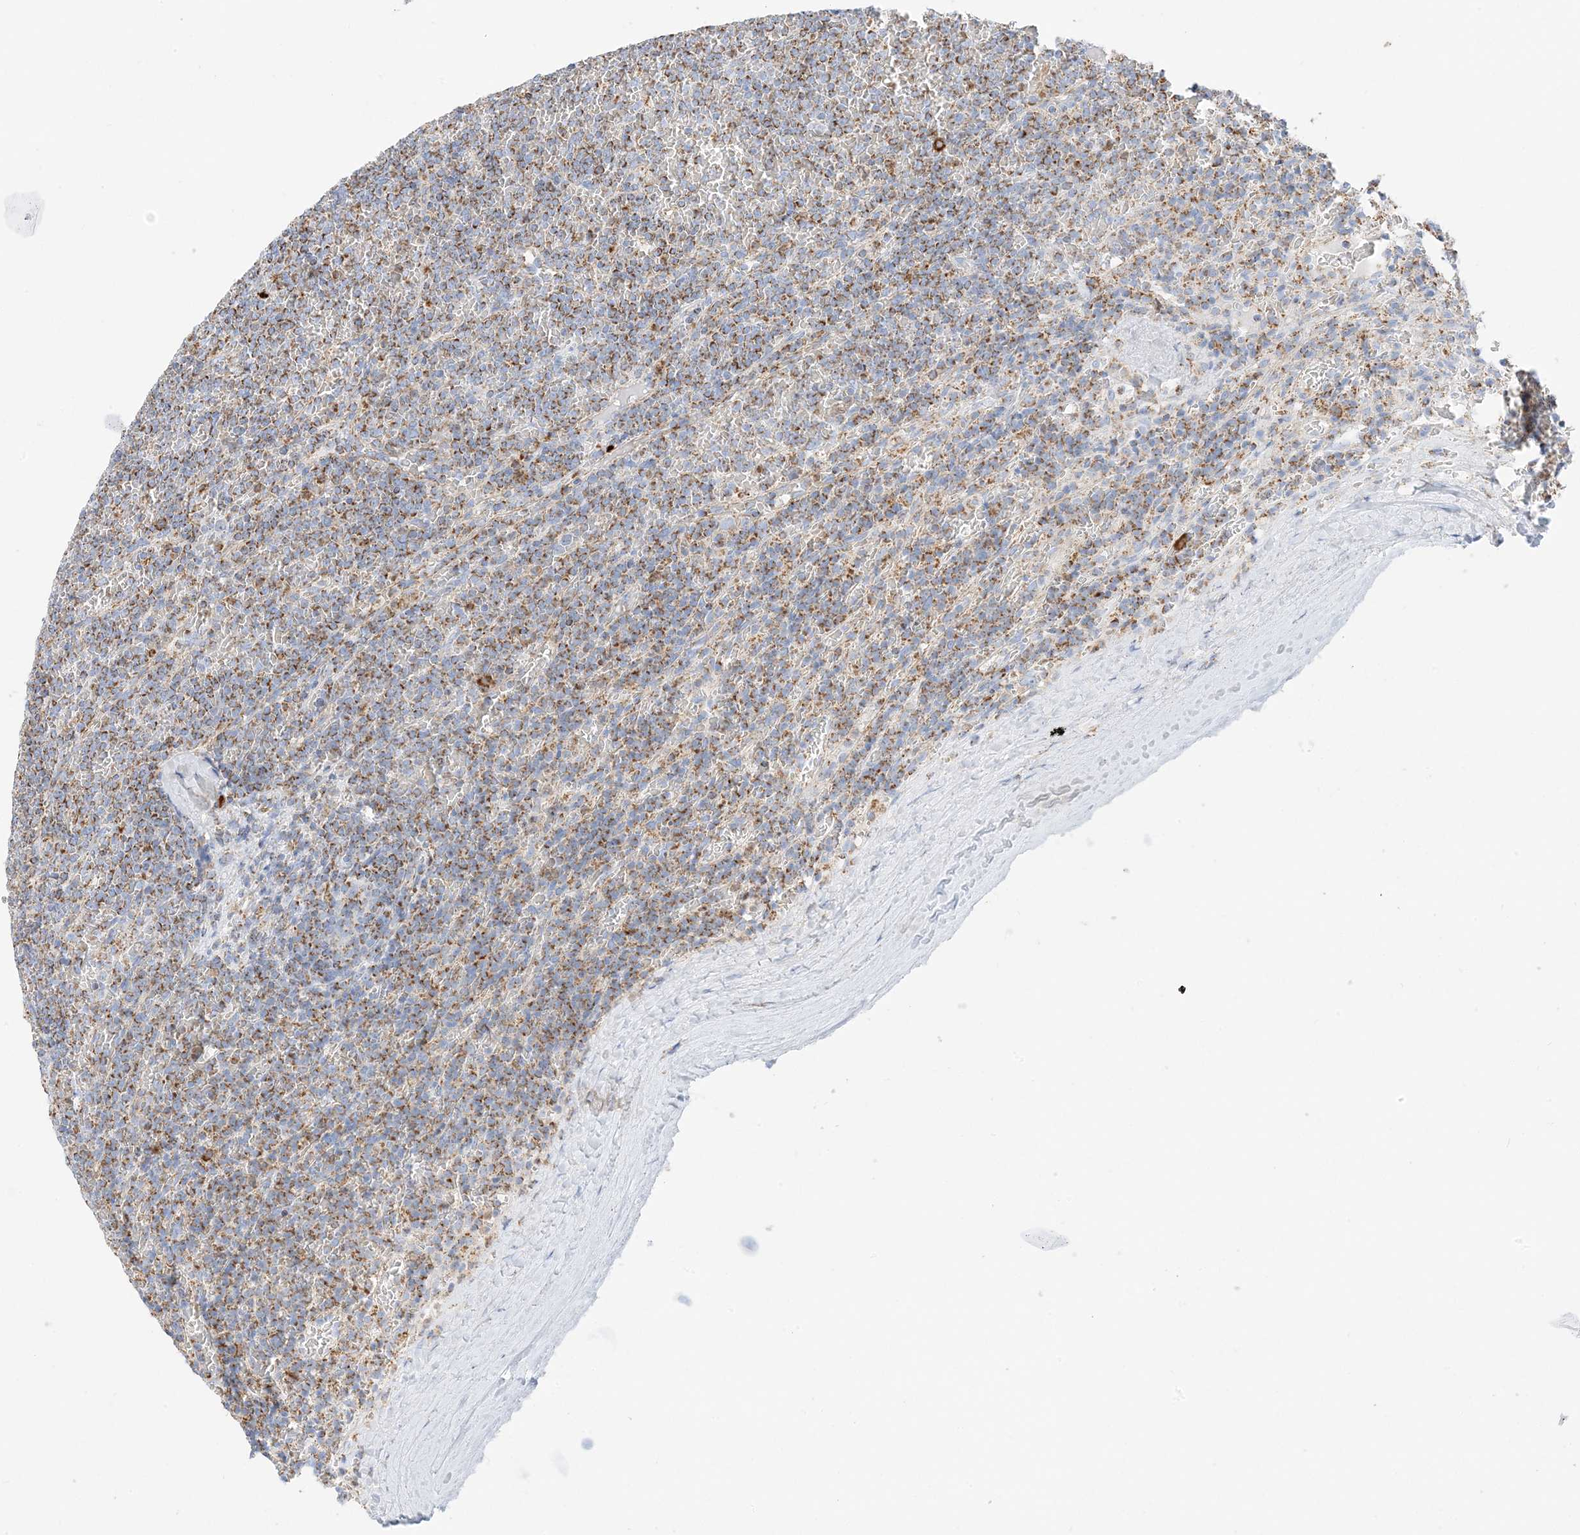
{"staining": {"intensity": "moderate", "quantity": ">75%", "location": "cytoplasmic/membranous"}, "tissue": "lymphoma", "cell_type": "Tumor cells", "image_type": "cancer", "snomed": [{"axis": "morphology", "description": "Malignant lymphoma, non-Hodgkin's type, Low grade"}, {"axis": "topography", "description": "Spleen"}], "caption": "Immunohistochemistry (DAB (3,3'-diaminobenzidine)) staining of lymphoma displays moderate cytoplasmic/membranous protein positivity in approximately >75% of tumor cells.", "gene": "CAPN13", "patient": {"sex": "female", "age": 19}}